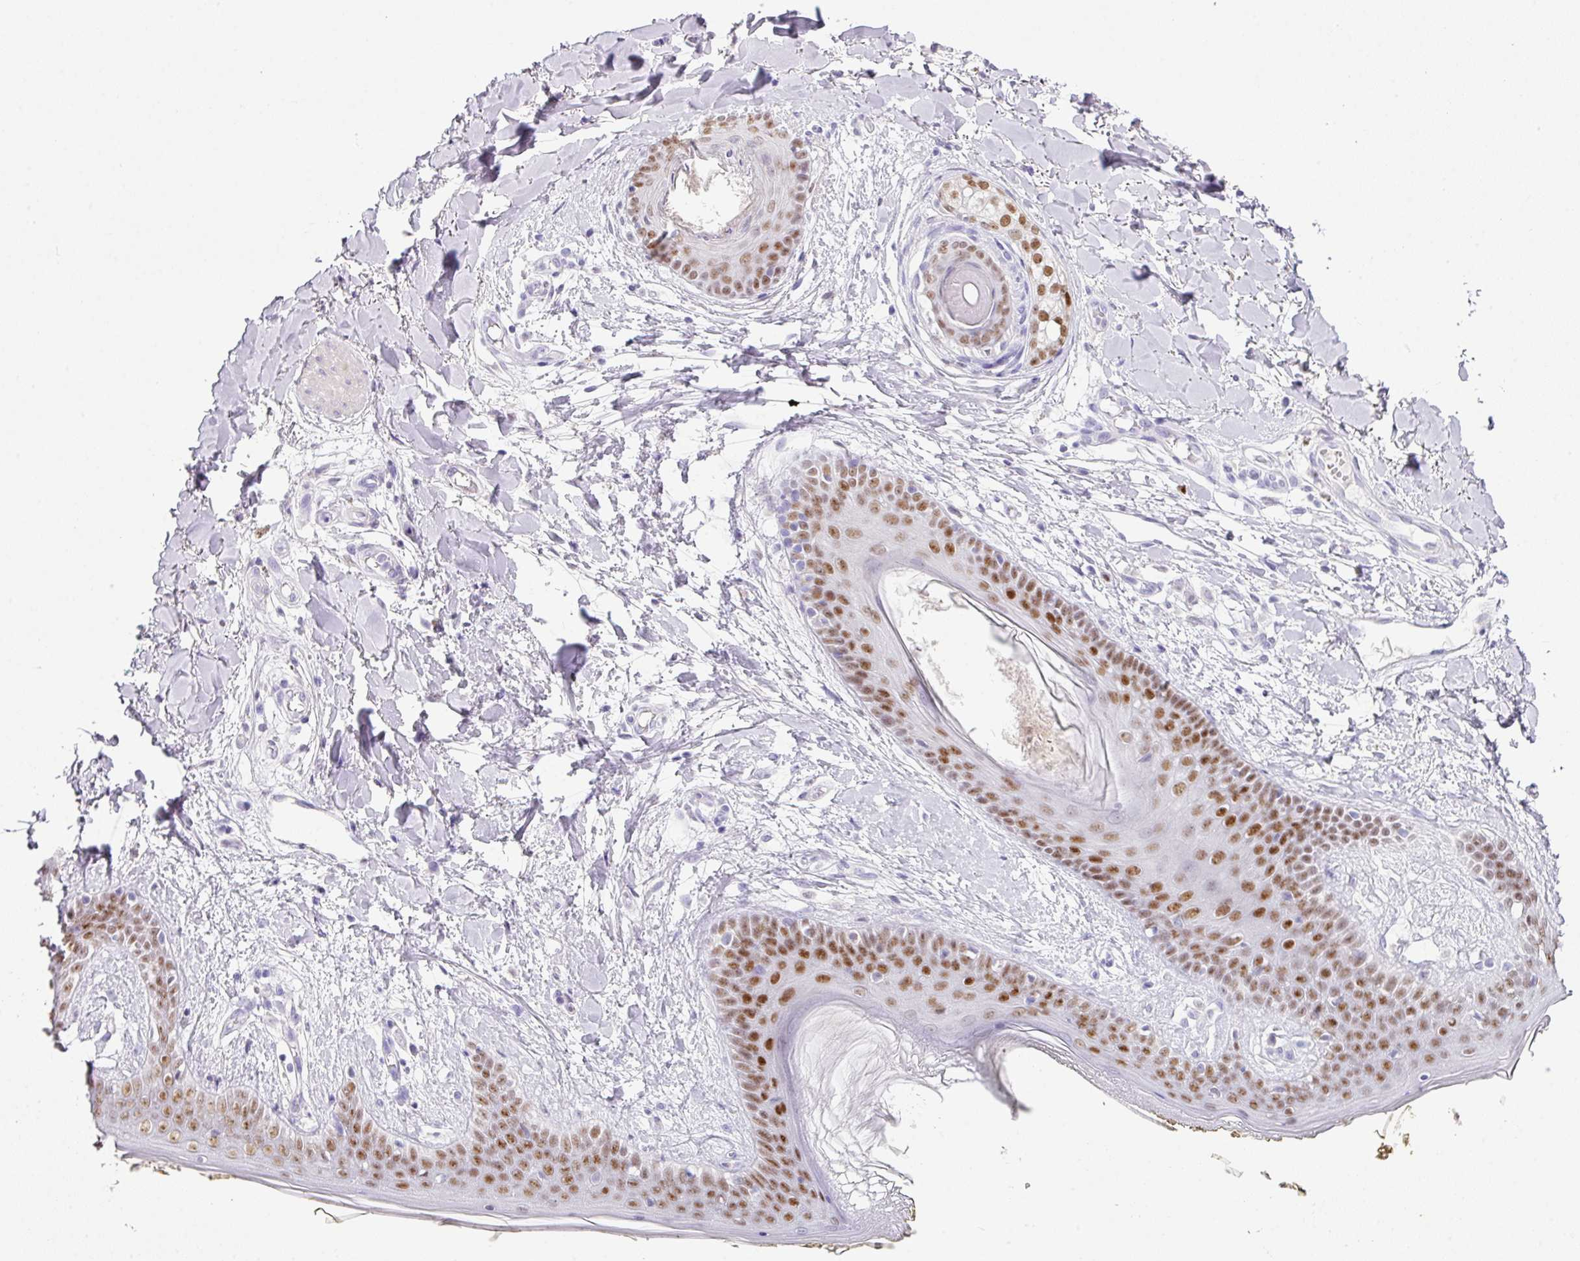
{"staining": {"intensity": "negative", "quantity": "none", "location": "none"}, "tissue": "skin", "cell_type": "Fibroblasts", "image_type": "normal", "snomed": [{"axis": "morphology", "description": "Normal tissue, NOS"}, {"axis": "topography", "description": "Skin"}], "caption": "The photomicrograph shows no significant staining in fibroblasts of skin.", "gene": "BCL11A", "patient": {"sex": "female", "age": 34}}